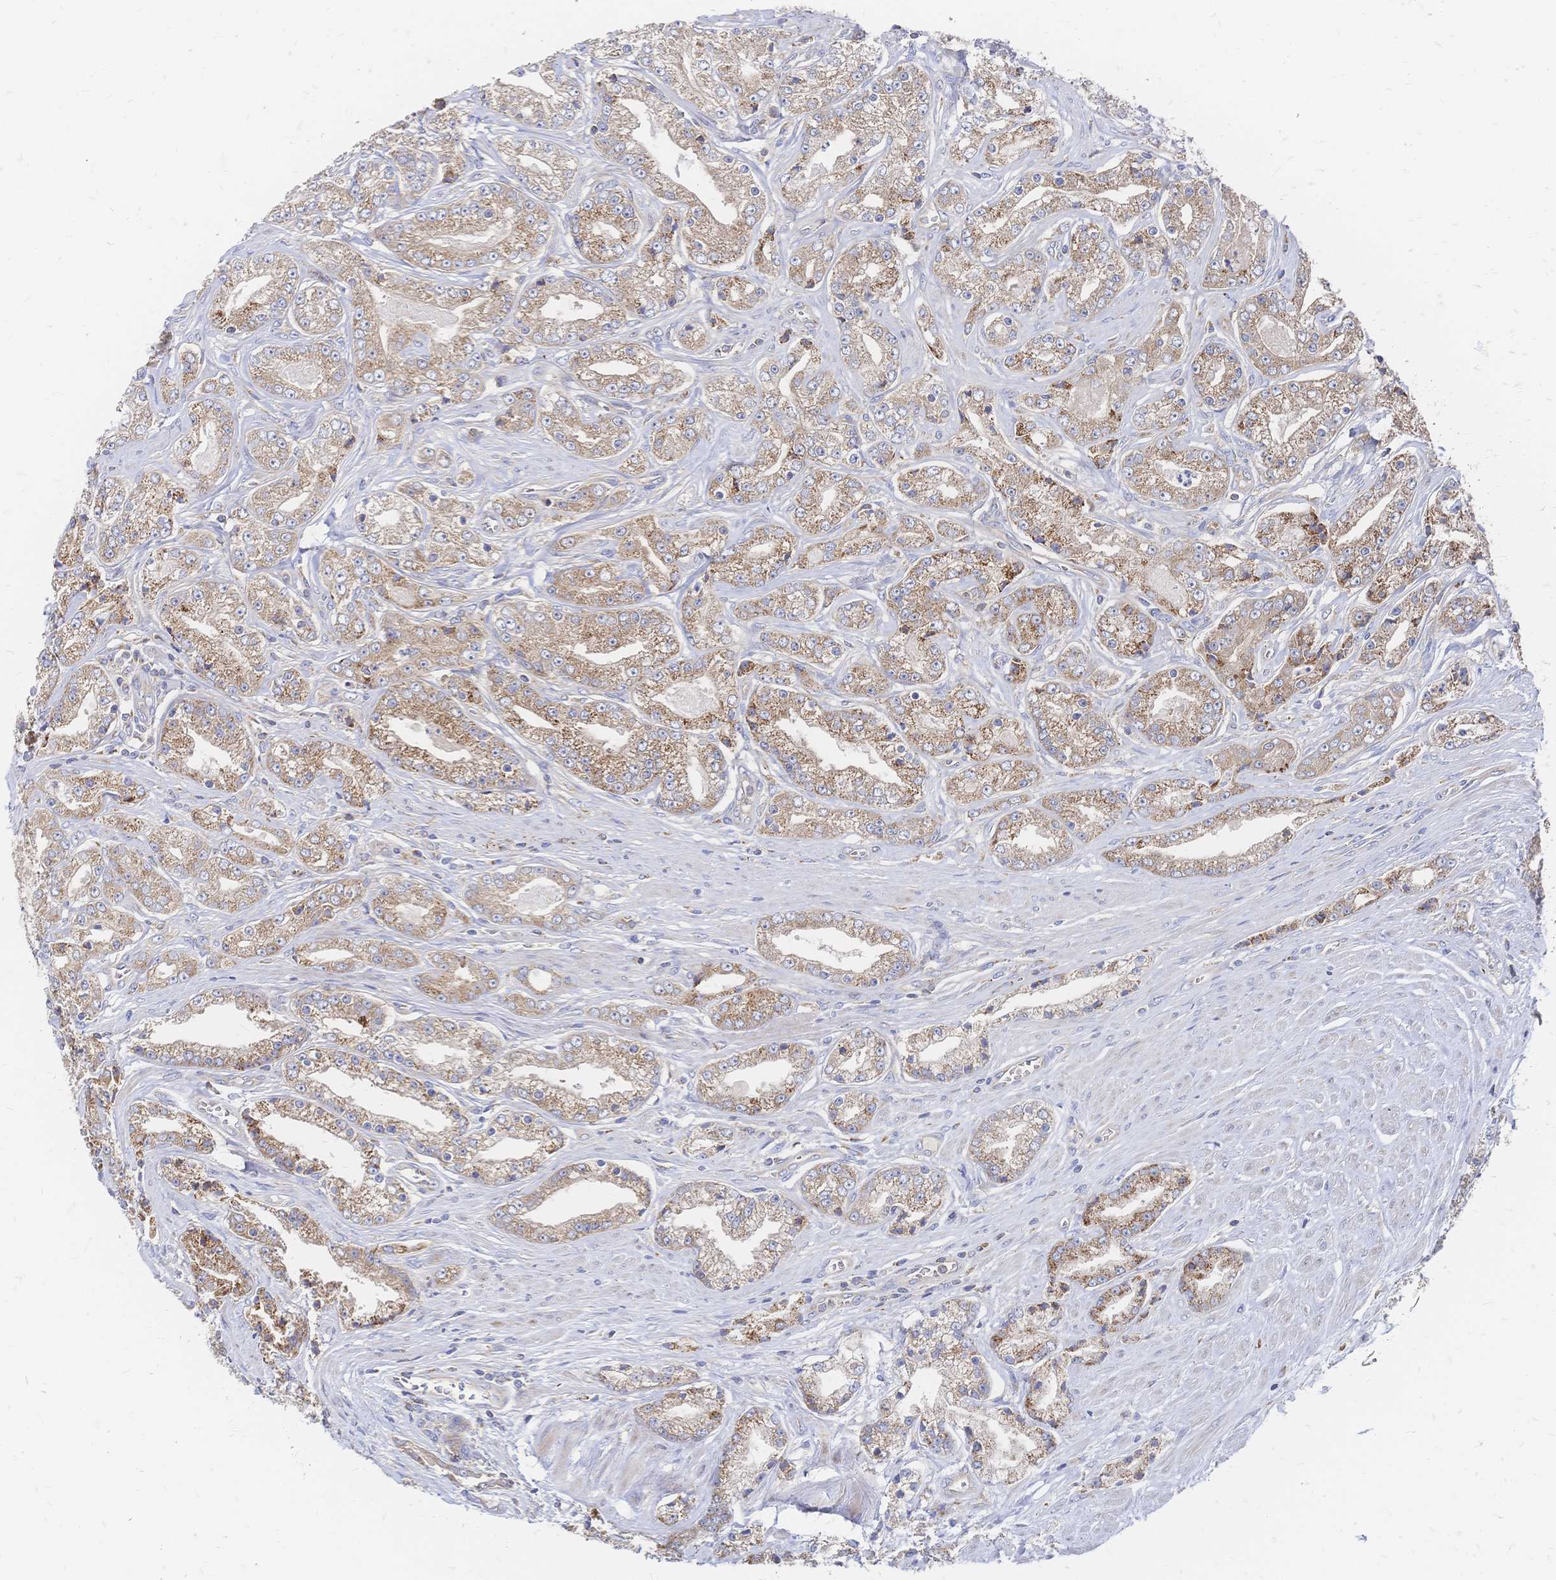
{"staining": {"intensity": "moderate", "quantity": ">75%", "location": "cytoplasmic/membranous"}, "tissue": "prostate cancer", "cell_type": "Tumor cells", "image_type": "cancer", "snomed": [{"axis": "morphology", "description": "Adenocarcinoma, High grade"}, {"axis": "topography", "description": "Prostate"}], "caption": "IHC staining of prostate cancer (adenocarcinoma (high-grade)), which reveals medium levels of moderate cytoplasmic/membranous positivity in approximately >75% of tumor cells indicating moderate cytoplasmic/membranous protein positivity. The staining was performed using DAB (brown) for protein detection and nuclei were counterstained in hematoxylin (blue).", "gene": "SORBS1", "patient": {"sex": "male", "age": 66}}